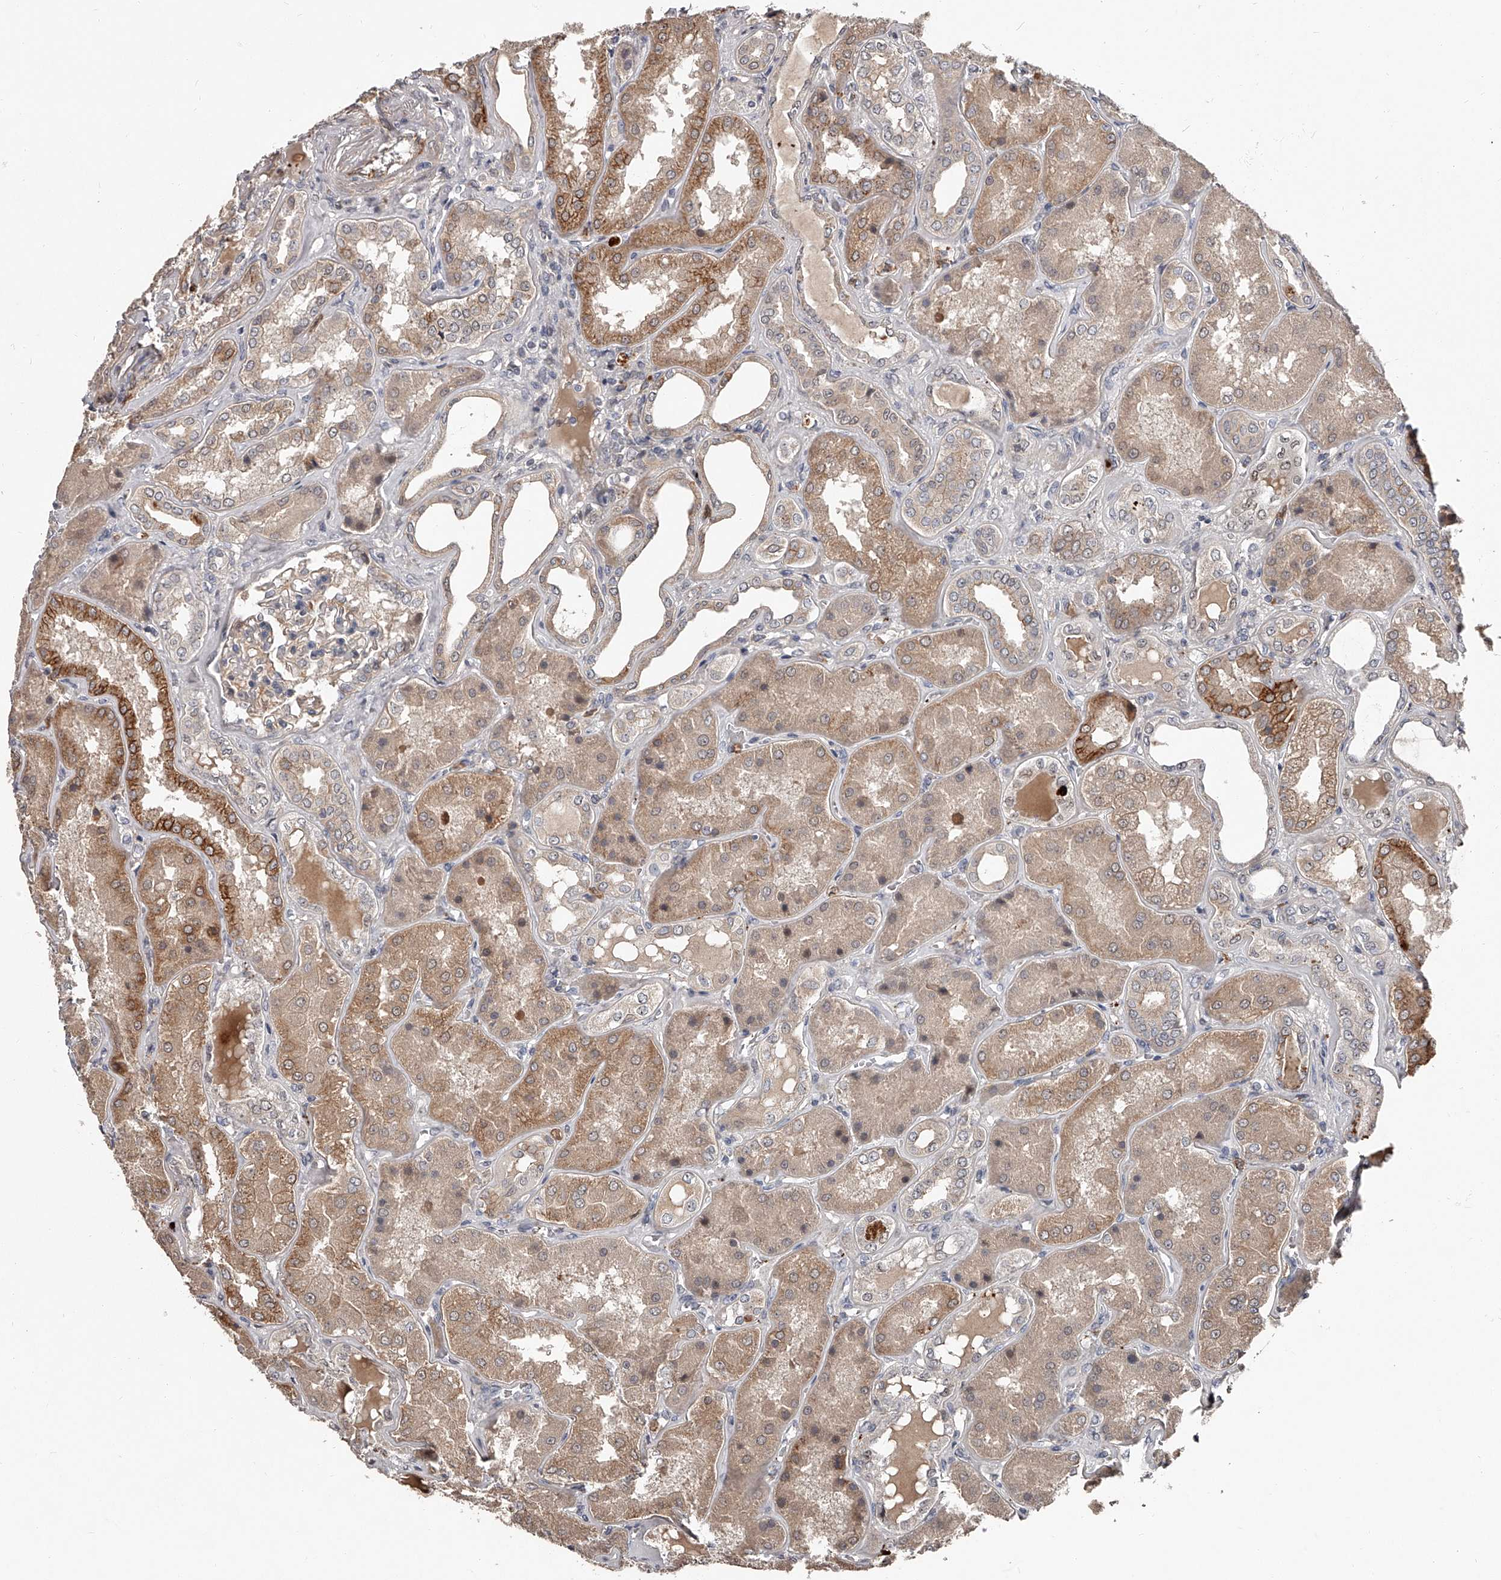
{"staining": {"intensity": "weak", "quantity": "<25%", "location": "cytoplasmic/membranous"}, "tissue": "kidney", "cell_type": "Cells in glomeruli", "image_type": "normal", "snomed": [{"axis": "morphology", "description": "Normal tissue, NOS"}, {"axis": "topography", "description": "Kidney"}], "caption": "Cells in glomeruli show no significant positivity in normal kidney.", "gene": "URGCP", "patient": {"sex": "female", "age": 56}}